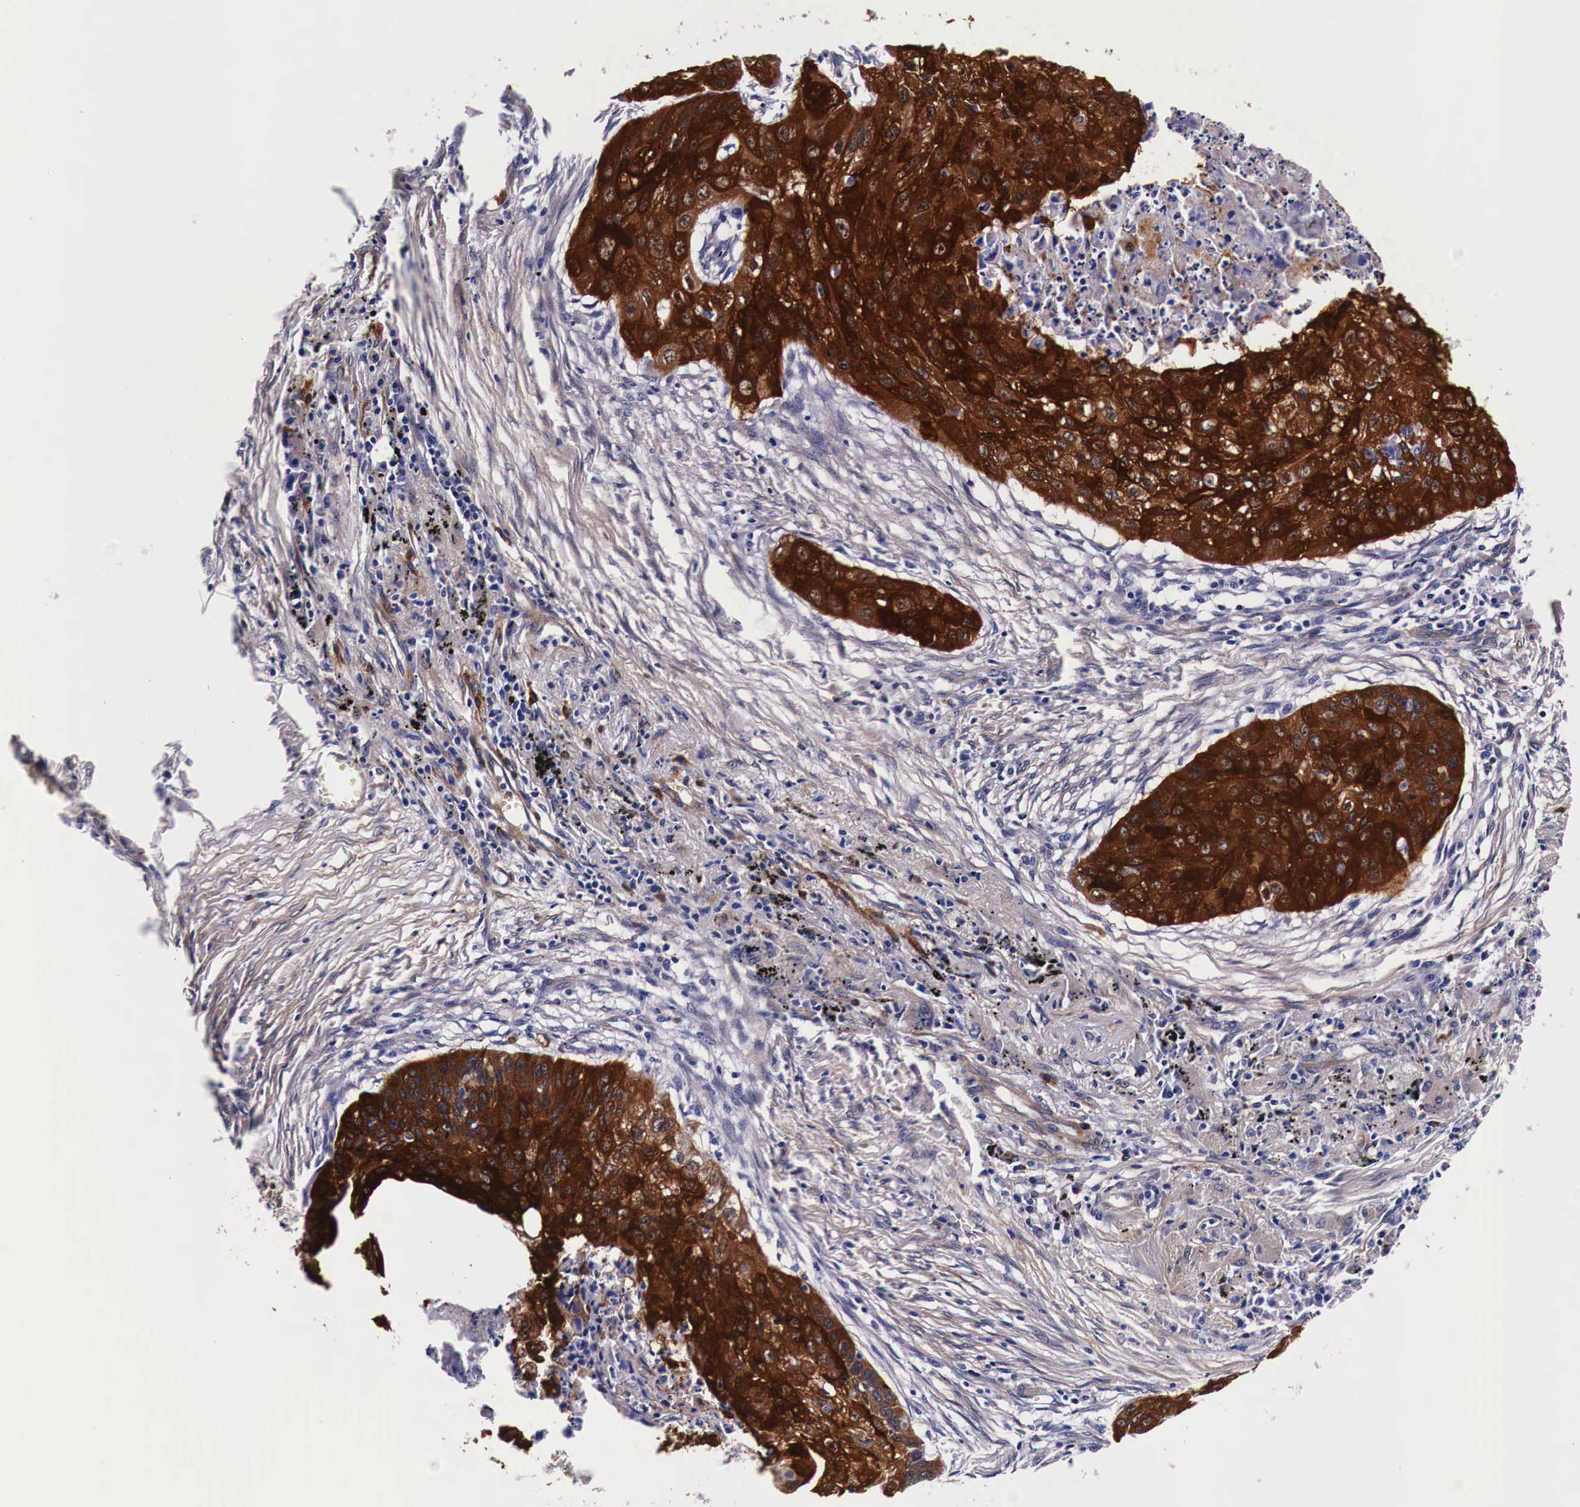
{"staining": {"intensity": "strong", "quantity": ">75%", "location": "cytoplasmic/membranous"}, "tissue": "lung cancer", "cell_type": "Tumor cells", "image_type": "cancer", "snomed": [{"axis": "morphology", "description": "Squamous cell carcinoma, NOS"}, {"axis": "topography", "description": "Lung"}], "caption": "About >75% of tumor cells in human lung squamous cell carcinoma exhibit strong cytoplasmic/membranous protein expression as visualized by brown immunohistochemical staining.", "gene": "HSPB1", "patient": {"sex": "male", "age": 71}}